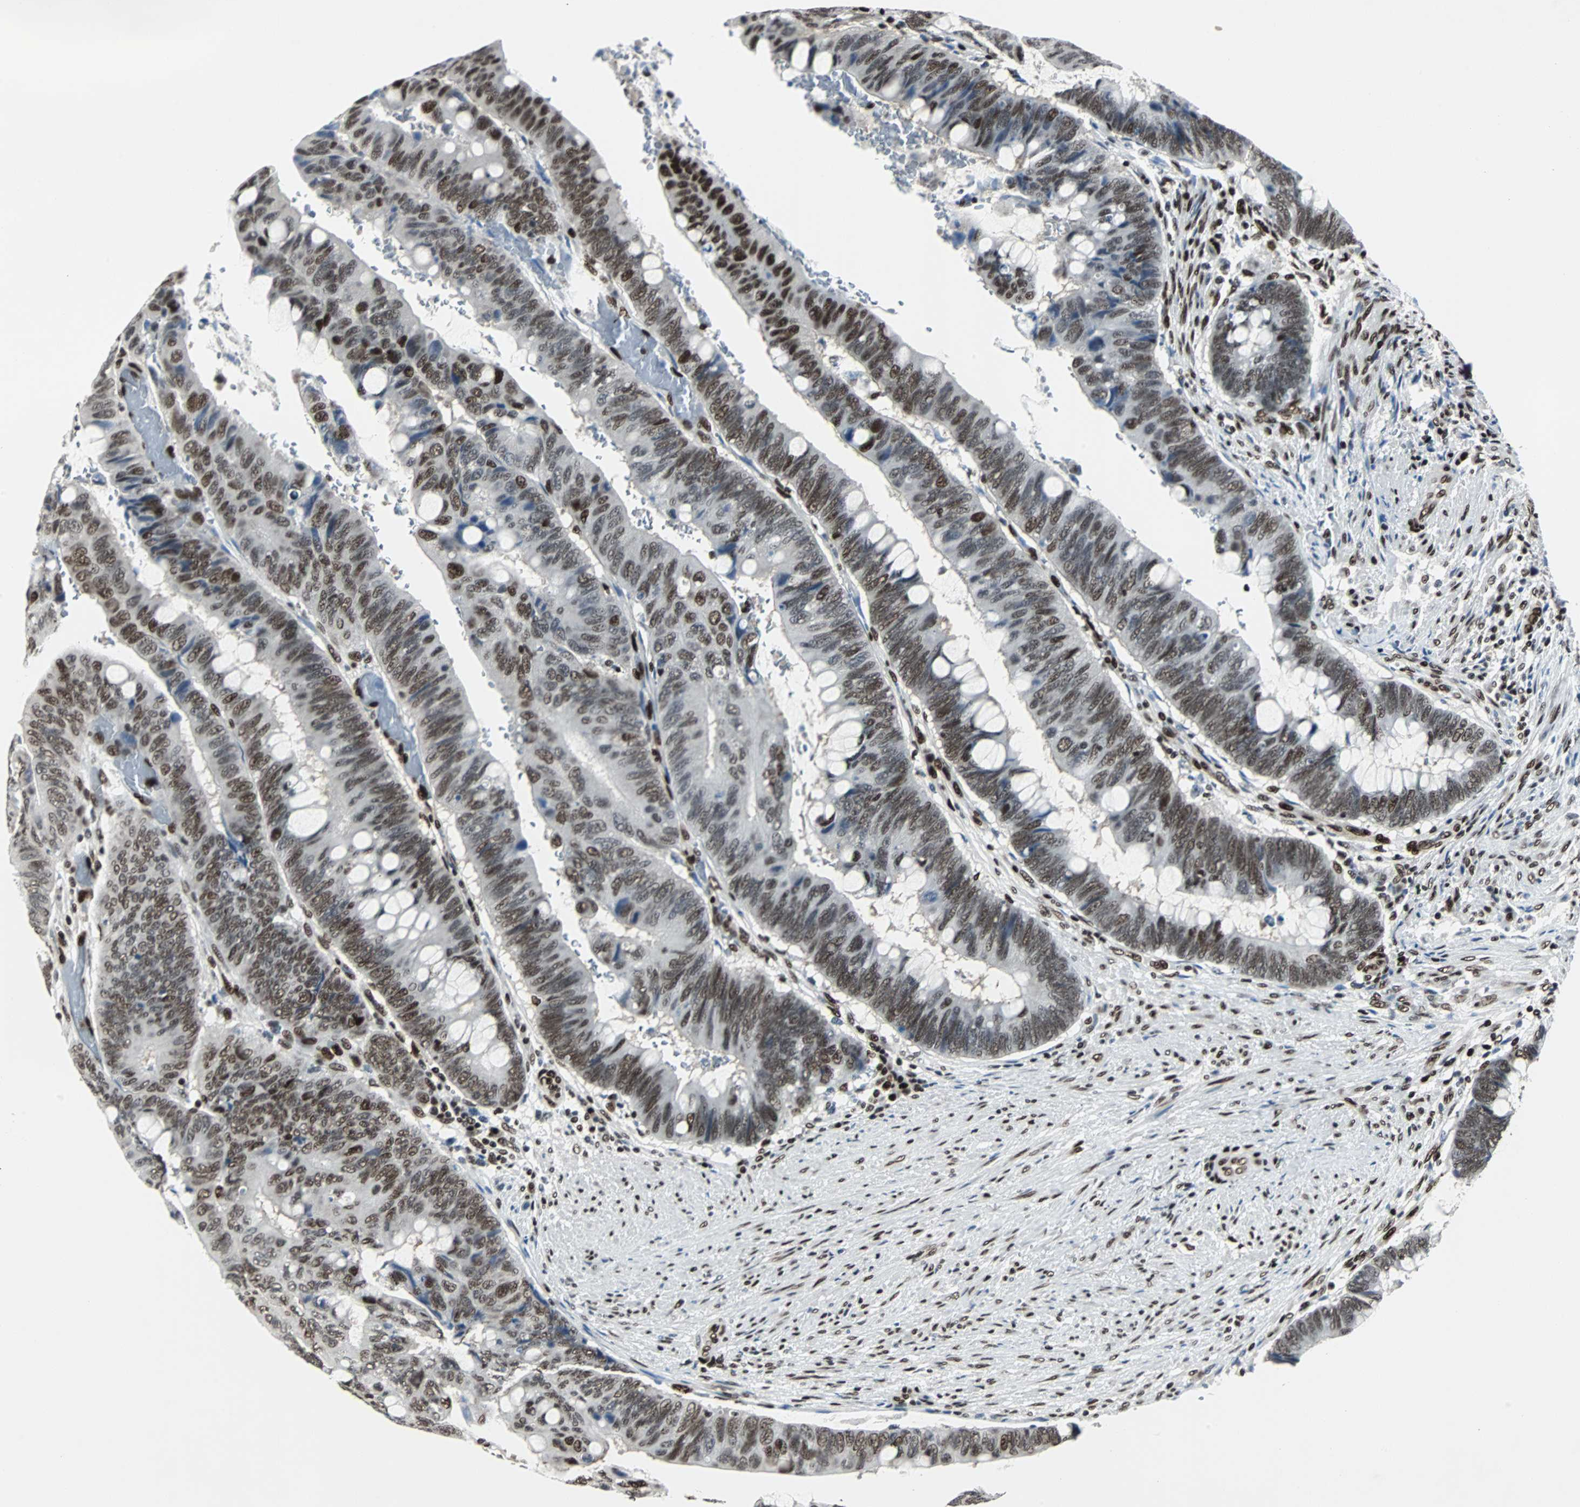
{"staining": {"intensity": "moderate", "quantity": ">75%", "location": "nuclear"}, "tissue": "colorectal cancer", "cell_type": "Tumor cells", "image_type": "cancer", "snomed": [{"axis": "morphology", "description": "Normal tissue, NOS"}, {"axis": "morphology", "description": "Adenocarcinoma, NOS"}, {"axis": "topography", "description": "Rectum"}], "caption": "This image reveals immunohistochemistry staining of human colorectal cancer (adenocarcinoma), with medium moderate nuclear expression in about >75% of tumor cells.", "gene": "MEF2D", "patient": {"sex": "male", "age": 92}}